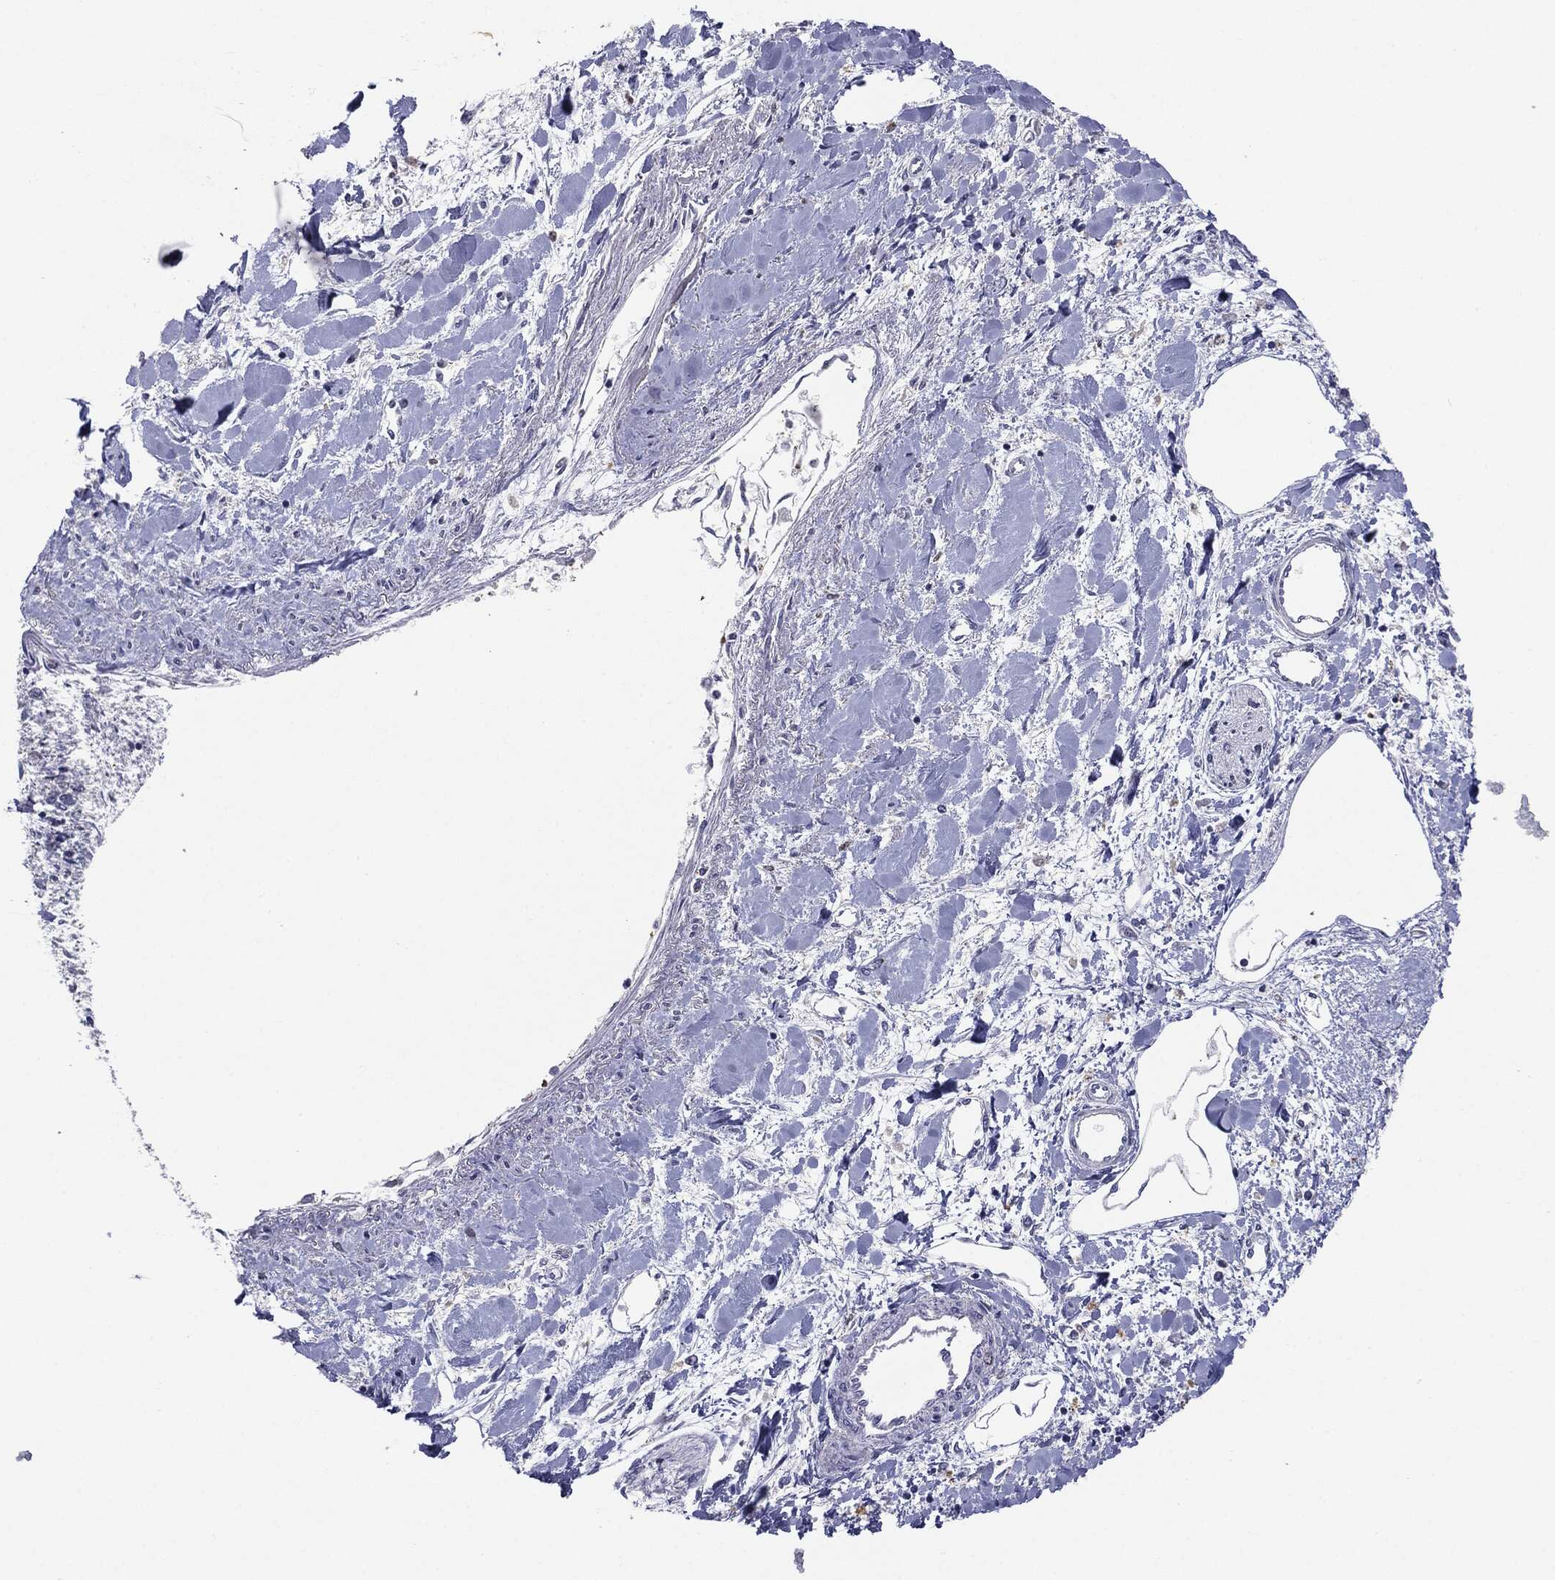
{"staining": {"intensity": "negative", "quantity": "none", "location": "none"}, "tissue": "liver cancer", "cell_type": "Tumor cells", "image_type": "cancer", "snomed": [{"axis": "morphology", "description": "Cholangiocarcinoma"}, {"axis": "topography", "description": "Liver"}], "caption": "Tumor cells show no significant protein staining in liver cancer.", "gene": "SERPINB4", "patient": {"sex": "female", "age": 64}}